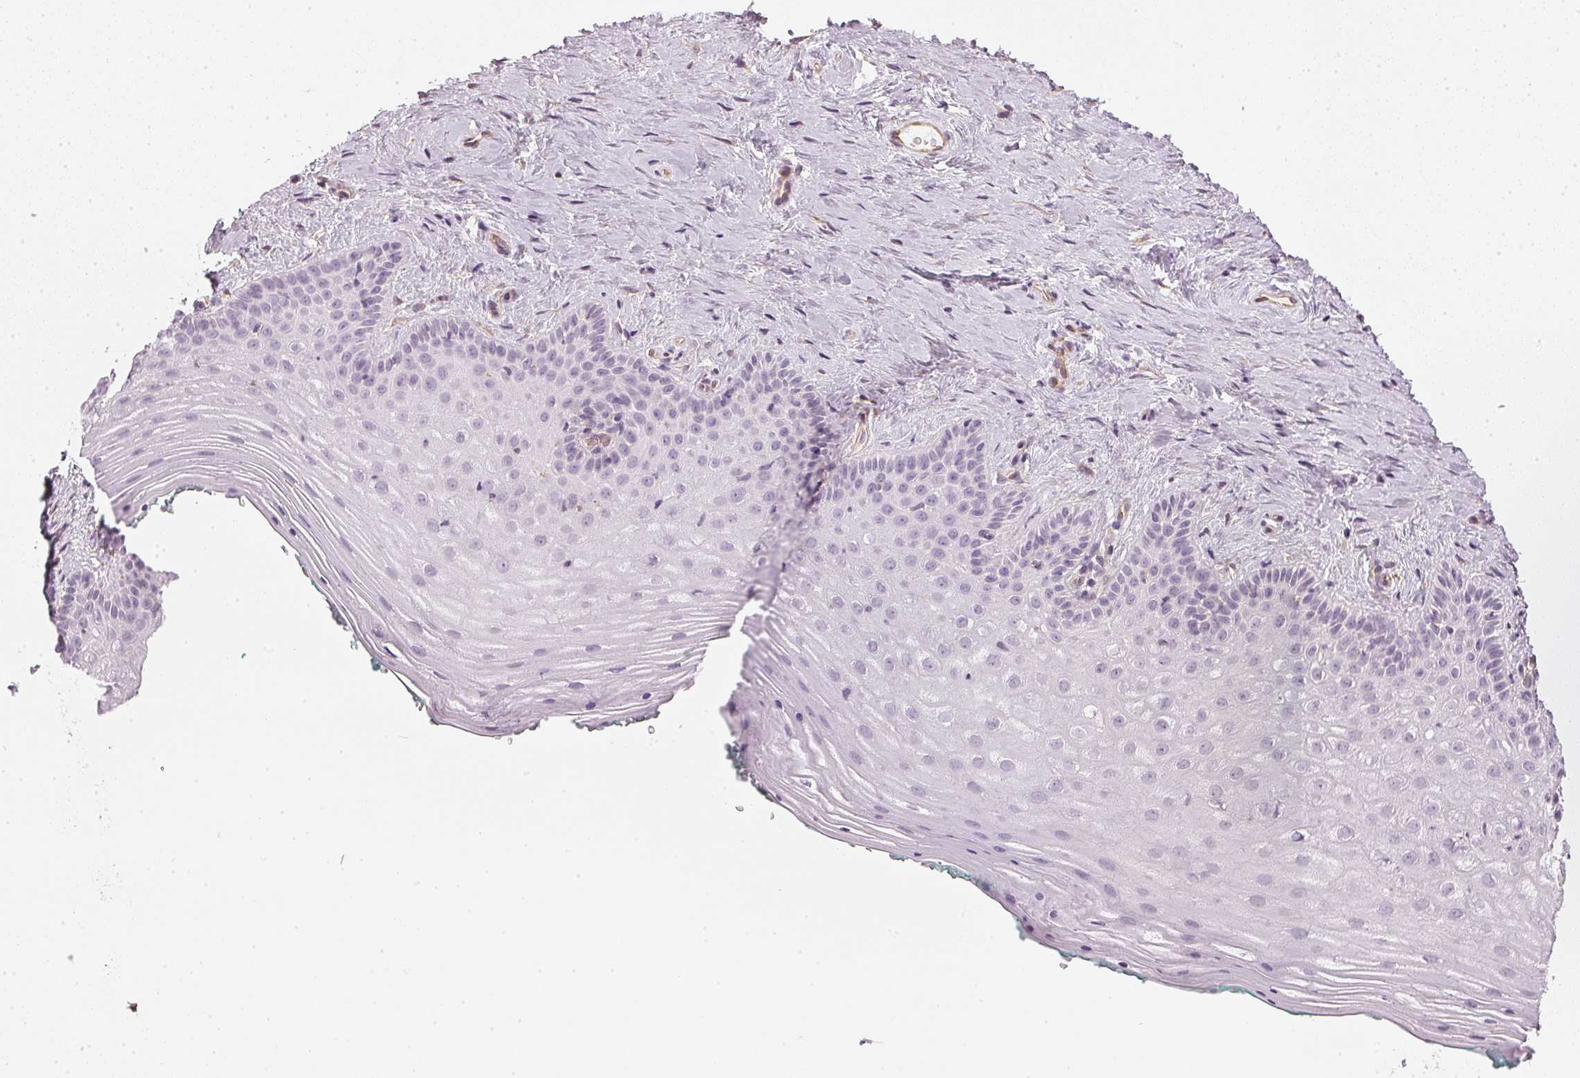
{"staining": {"intensity": "negative", "quantity": "none", "location": "none"}, "tissue": "vagina", "cell_type": "Squamous epithelial cells", "image_type": "normal", "snomed": [{"axis": "morphology", "description": "Normal tissue, NOS"}, {"axis": "topography", "description": "Vagina"}], "caption": "DAB immunohistochemical staining of normal vagina exhibits no significant staining in squamous epithelial cells. The staining is performed using DAB brown chromogen with nuclei counter-stained in using hematoxylin.", "gene": "APLP1", "patient": {"sex": "female", "age": 45}}